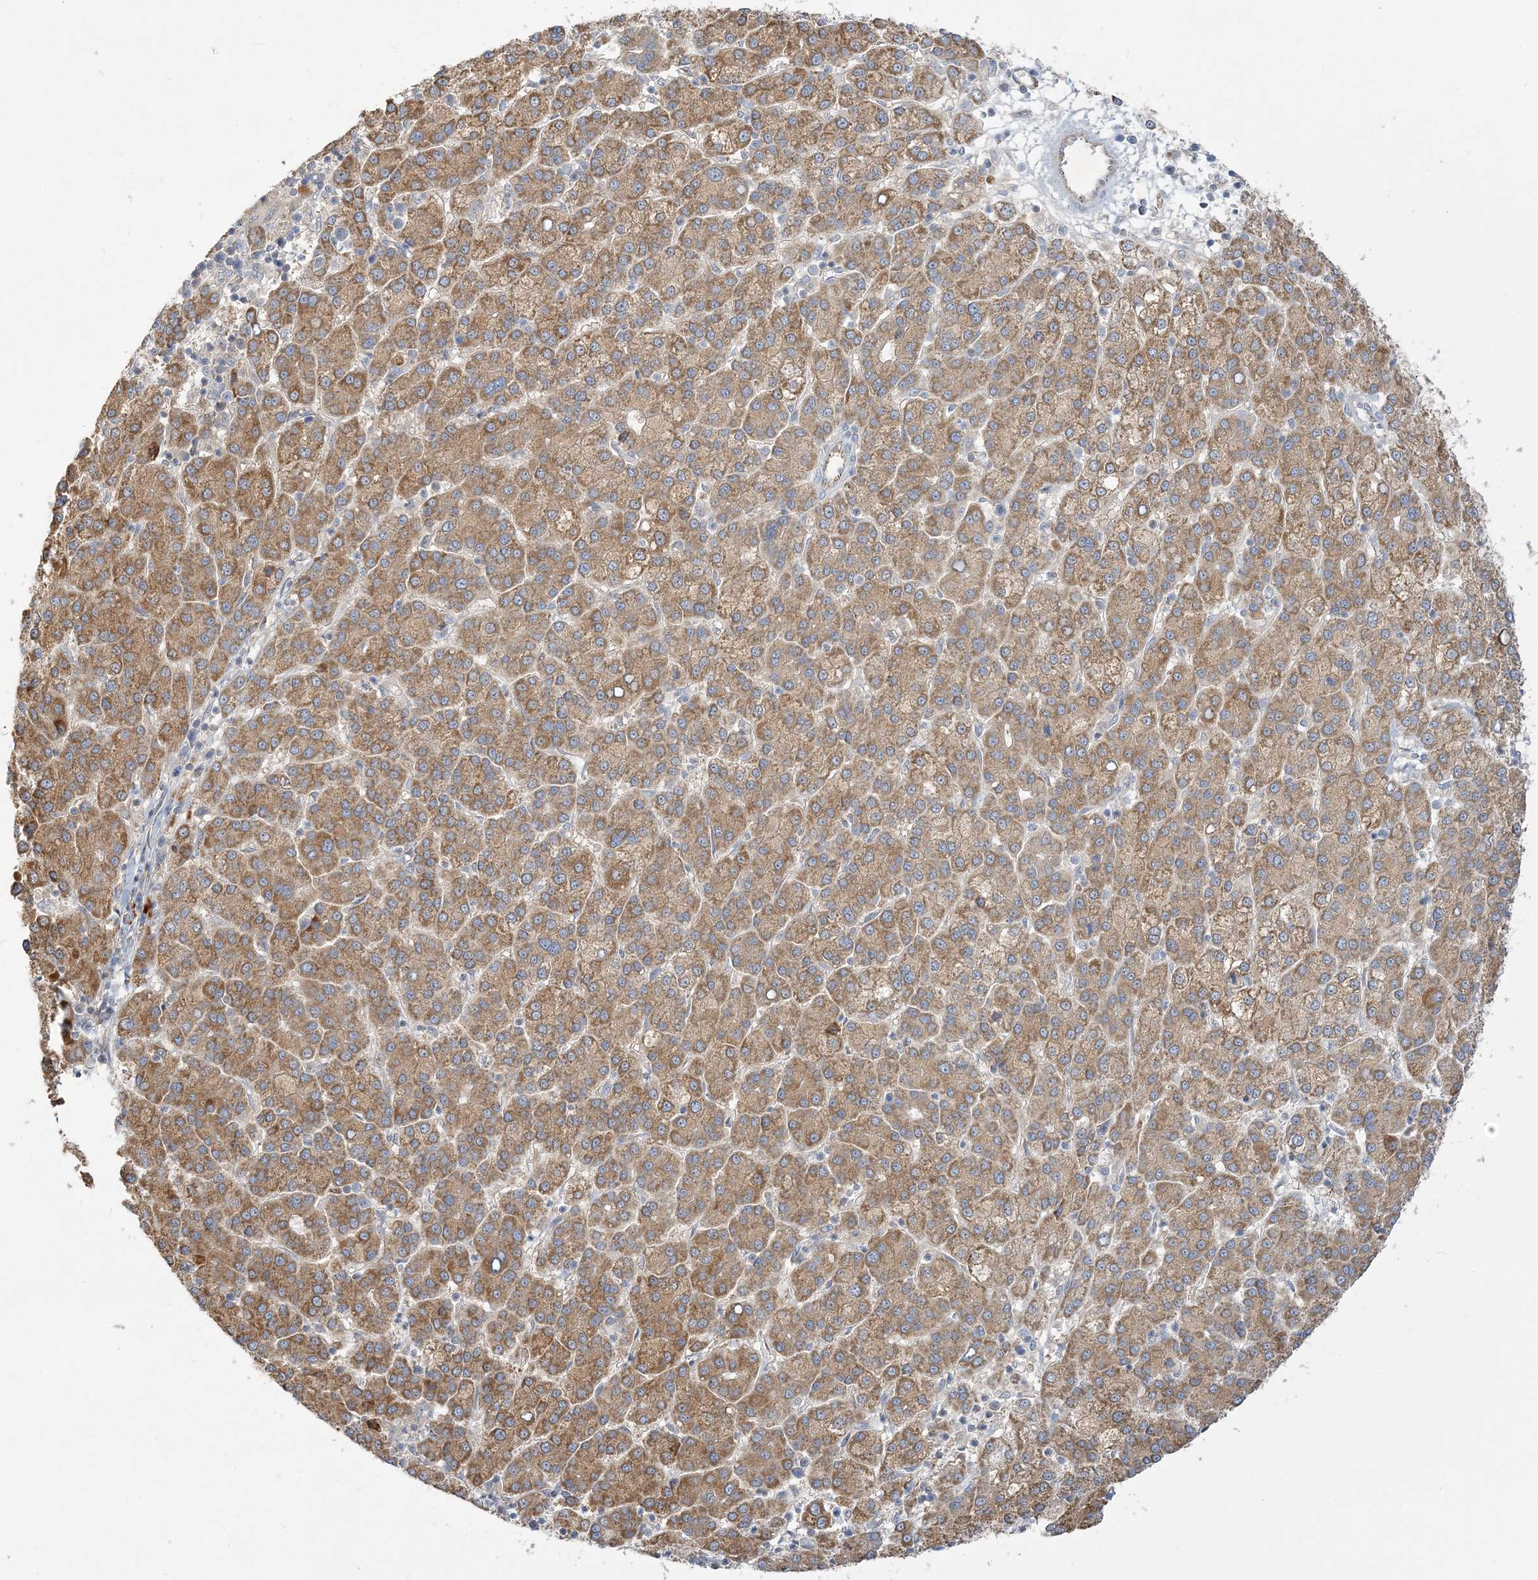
{"staining": {"intensity": "moderate", "quantity": ">75%", "location": "cytoplasmic/membranous"}, "tissue": "liver cancer", "cell_type": "Tumor cells", "image_type": "cancer", "snomed": [{"axis": "morphology", "description": "Carcinoma, Hepatocellular, NOS"}, {"axis": "topography", "description": "Liver"}], "caption": "Liver cancer (hepatocellular carcinoma) was stained to show a protein in brown. There is medium levels of moderate cytoplasmic/membranous positivity in about >75% of tumor cells.", "gene": "INPP1", "patient": {"sex": "female", "age": 58}}